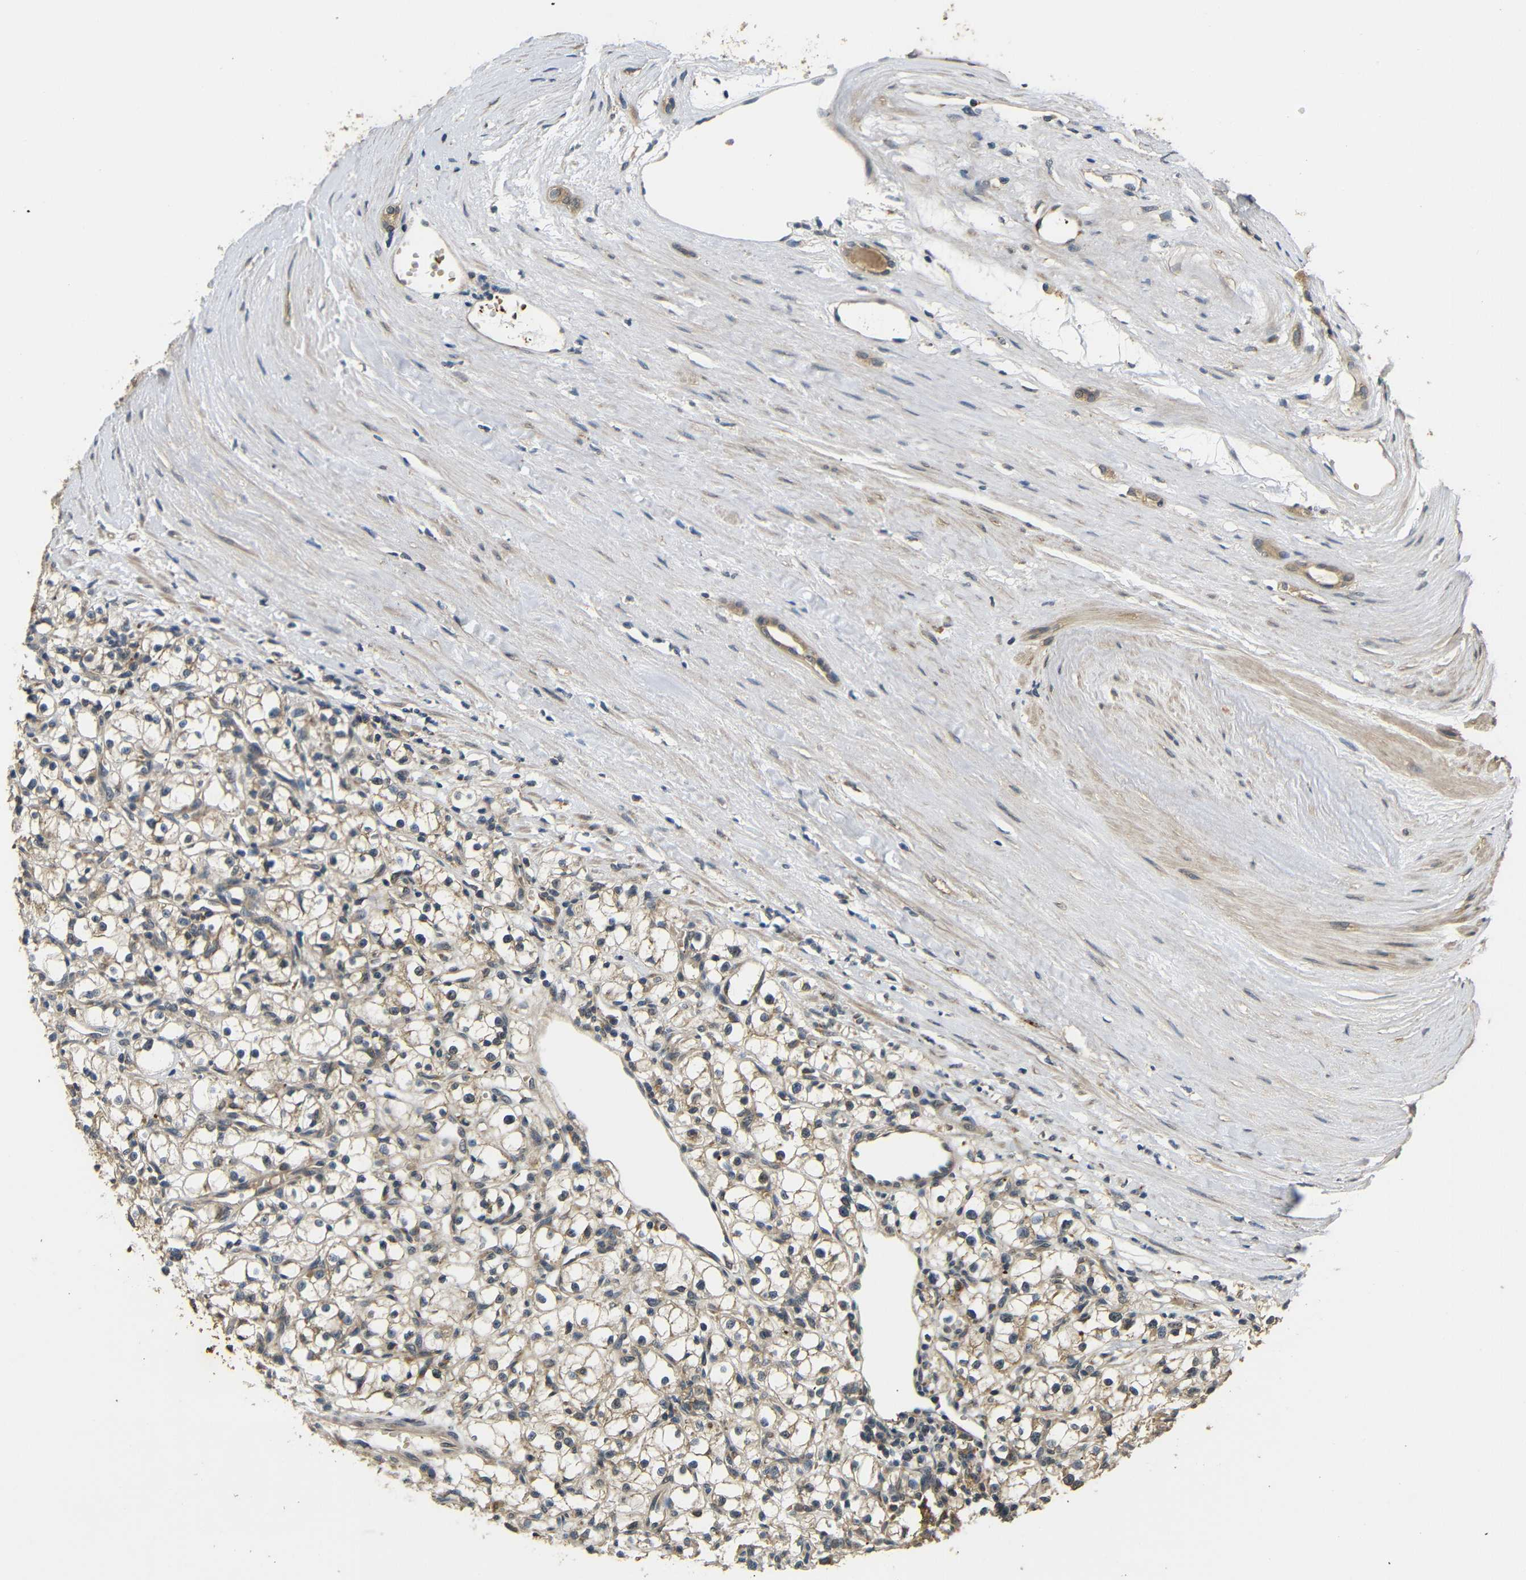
{"staining": {"intensity": "weak", "quantity": ">75%", "location": "cytoplasmic/membranous"}, "tissue": "renal cancer", "cell_type": "Tumor cells", "image_type": "cancer", "snomed": [{"axis": "morphology", "description": "Adenocarcinoma, NOS"}, {"axis": "topography", "description": "Kidney"}], "caption": "This histopathology image displays renal cancer (adenocarcinoma) stained with immunohistochemistry (IHC) to label a protein in brown. The cytoplasmic/membranous of tumor cells show weak positivity for the protein. Nuclei are counter-stained blue.", "gene": "EPHB2", "patient": {"sex": "male", "age": 56}}